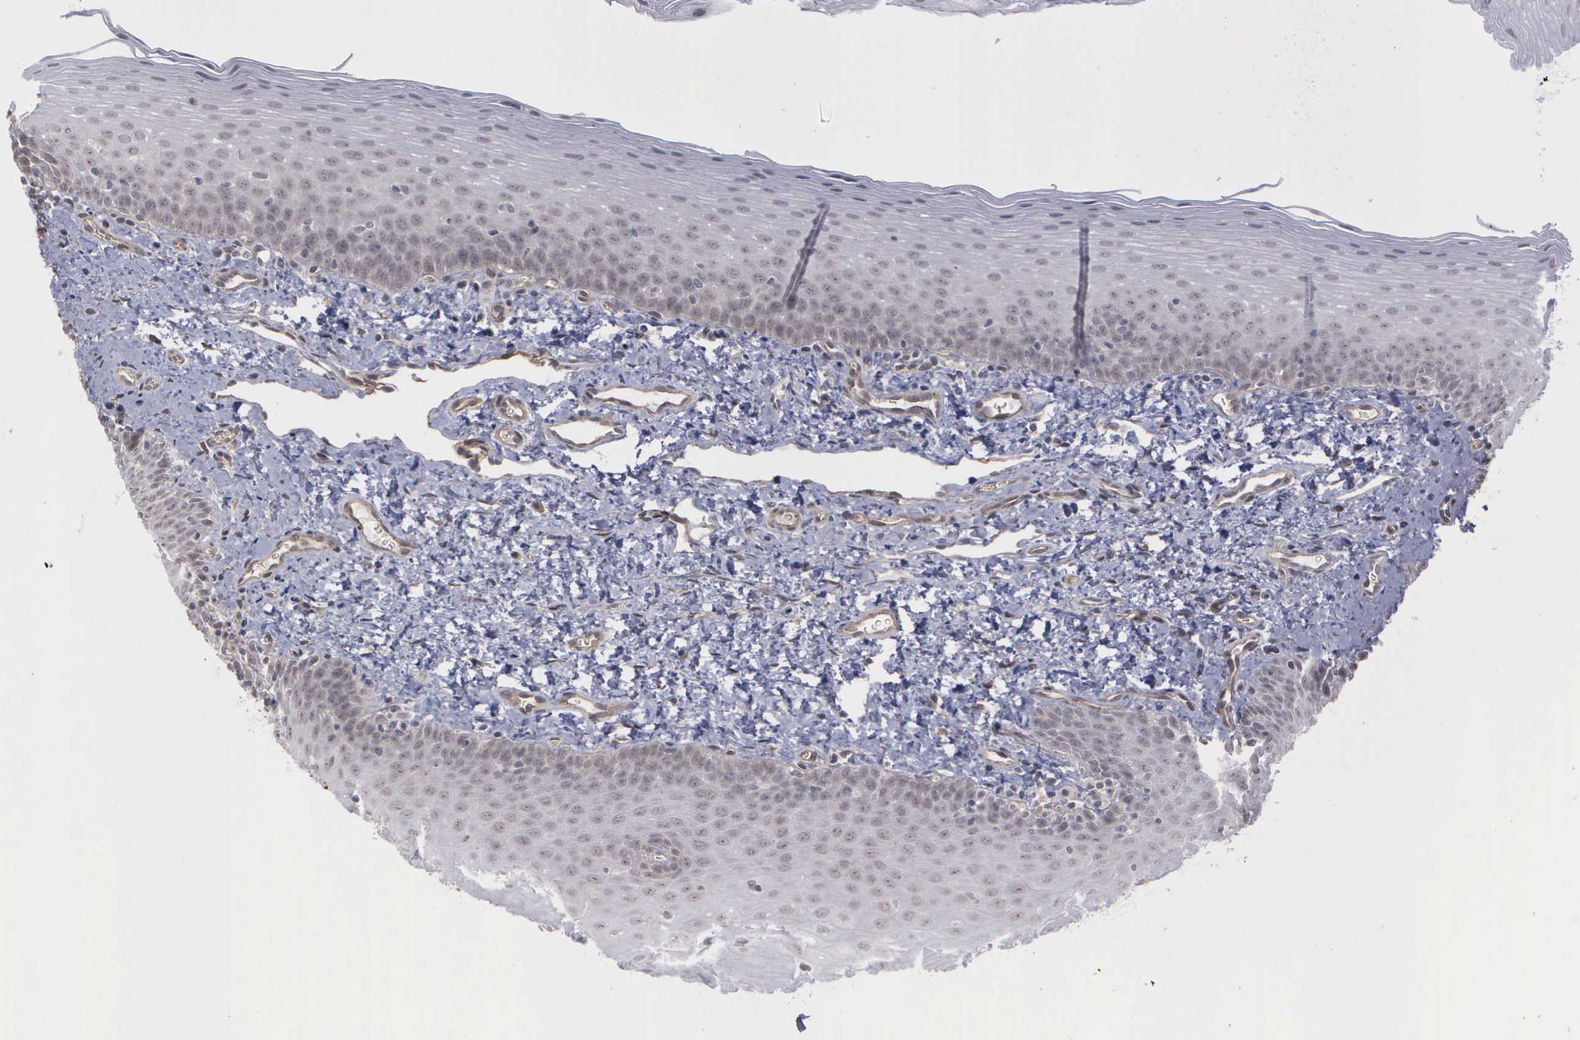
{"staining": {"intensity": "negative", "quantity": "none", "location": "none"}, "tissue": "oral mucosa", "cell_type": "Squamous epithelial cells", "image_type": "normal", "snomed": [{"axis": "morphology", "description": "Normal tissue, NOS"}, {"axis": "topography", "description": "Oral tissue"}], "caption": "Immunohistochemical staining of normal human oral mucosa exhibits no significant staining in squamous epithelial cells. The staining was performed using DAB to visualize the protein expression in brown, while the nuclei were stained in blue with hematoxylin (Magnification: 20x).", "gene": "MMP9", "patient": {"sex": "male", "age": 20}}